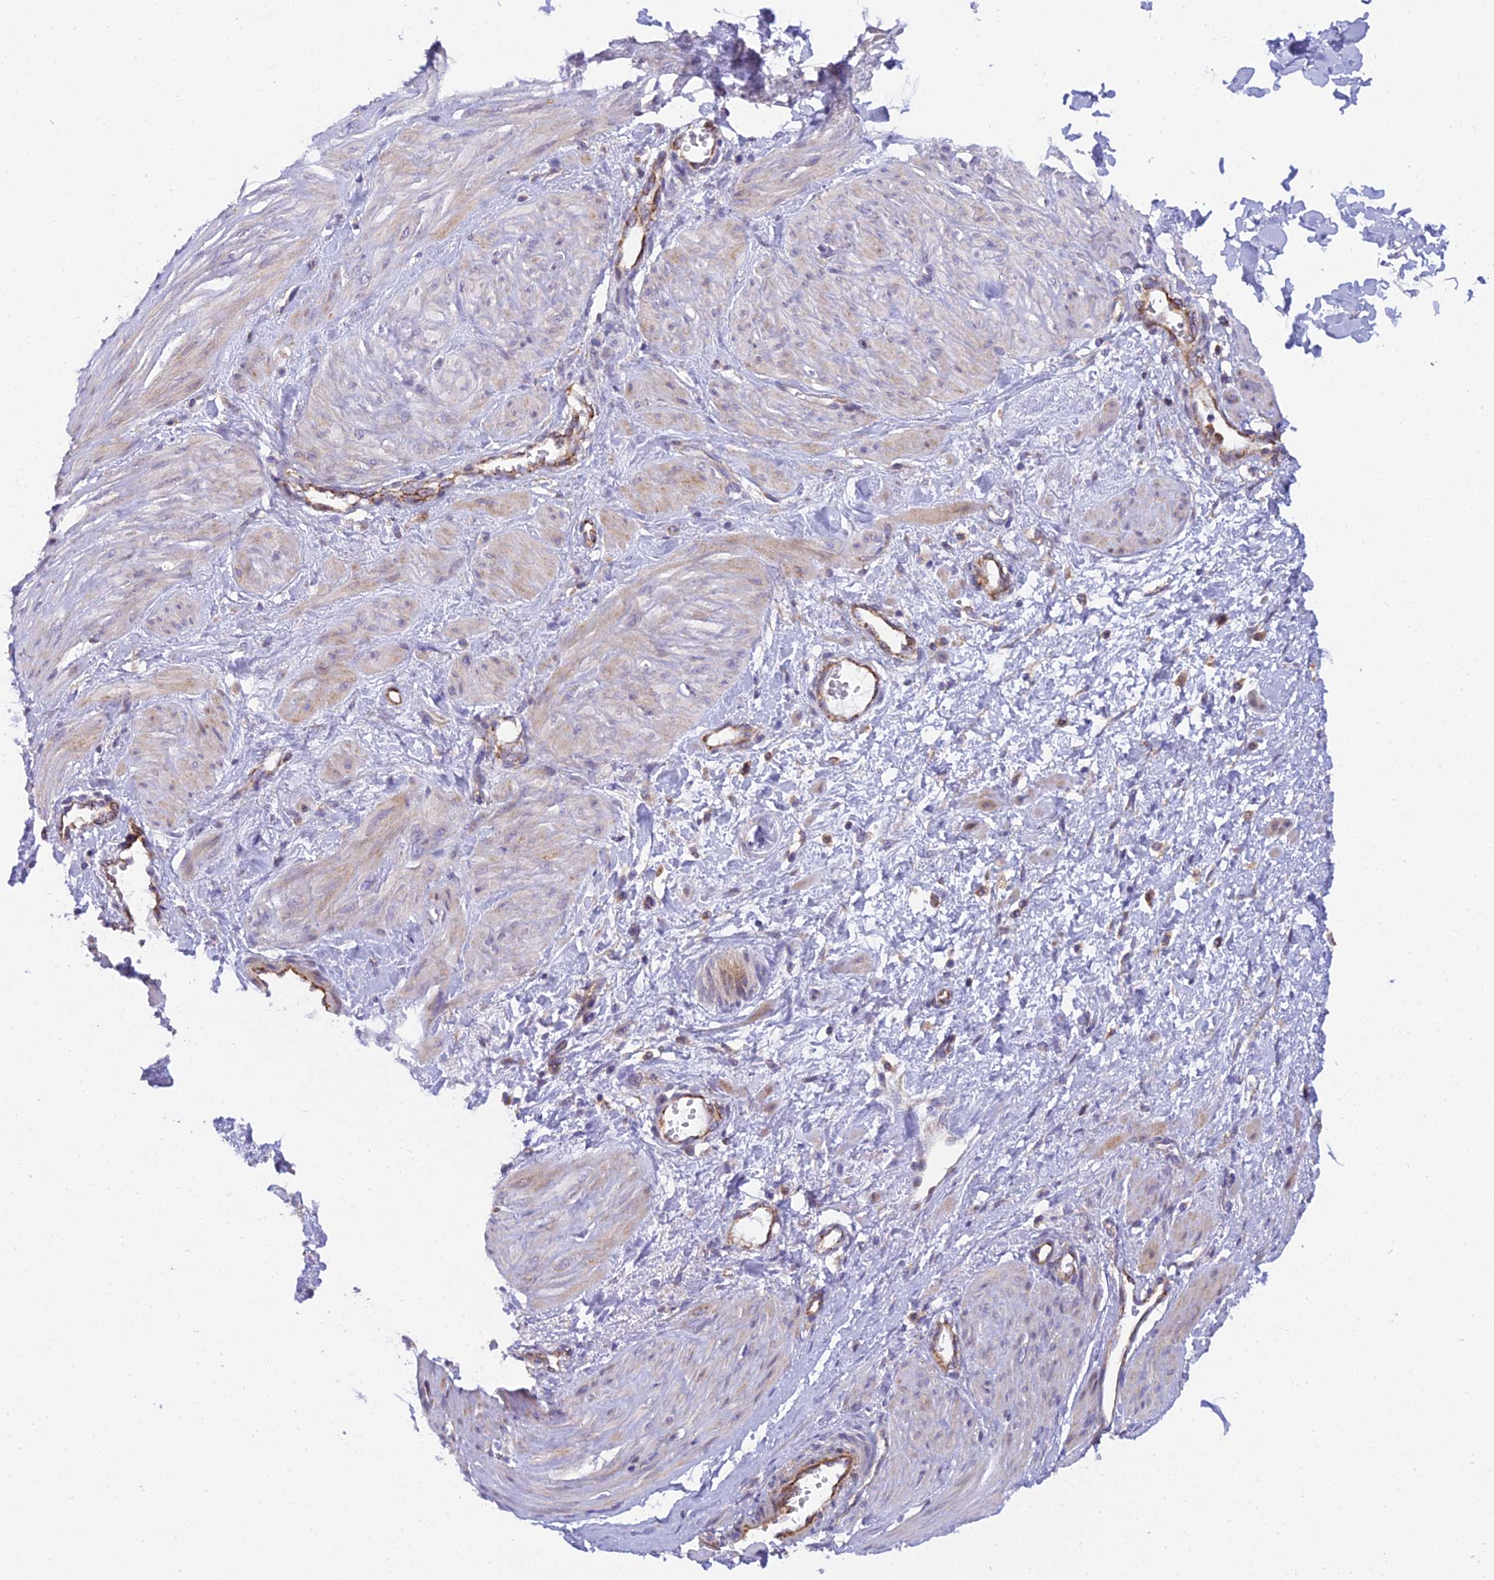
{"staining": {"intensity": "weak", "quantity": "<25%", "location": "cytoplasmic/membranous"}, "tissue": "smooth muscle", "cell_type": "Smooth muscle cells", "image_type": "normal", "snomed": [{"axis": "morphology", "description": "Normal tissue, NOS"}, {"axis": "topography", "description": "Endometrium"}], "caption": "Smooth muscle was stained to show a protein in brown. There is no significant expression in smooth muscle cells. (DAB immunohistochemistry with hematoxylin counter stain).", "gene": "CLCN7", "patient": {"sex": "female", "age": 33}}